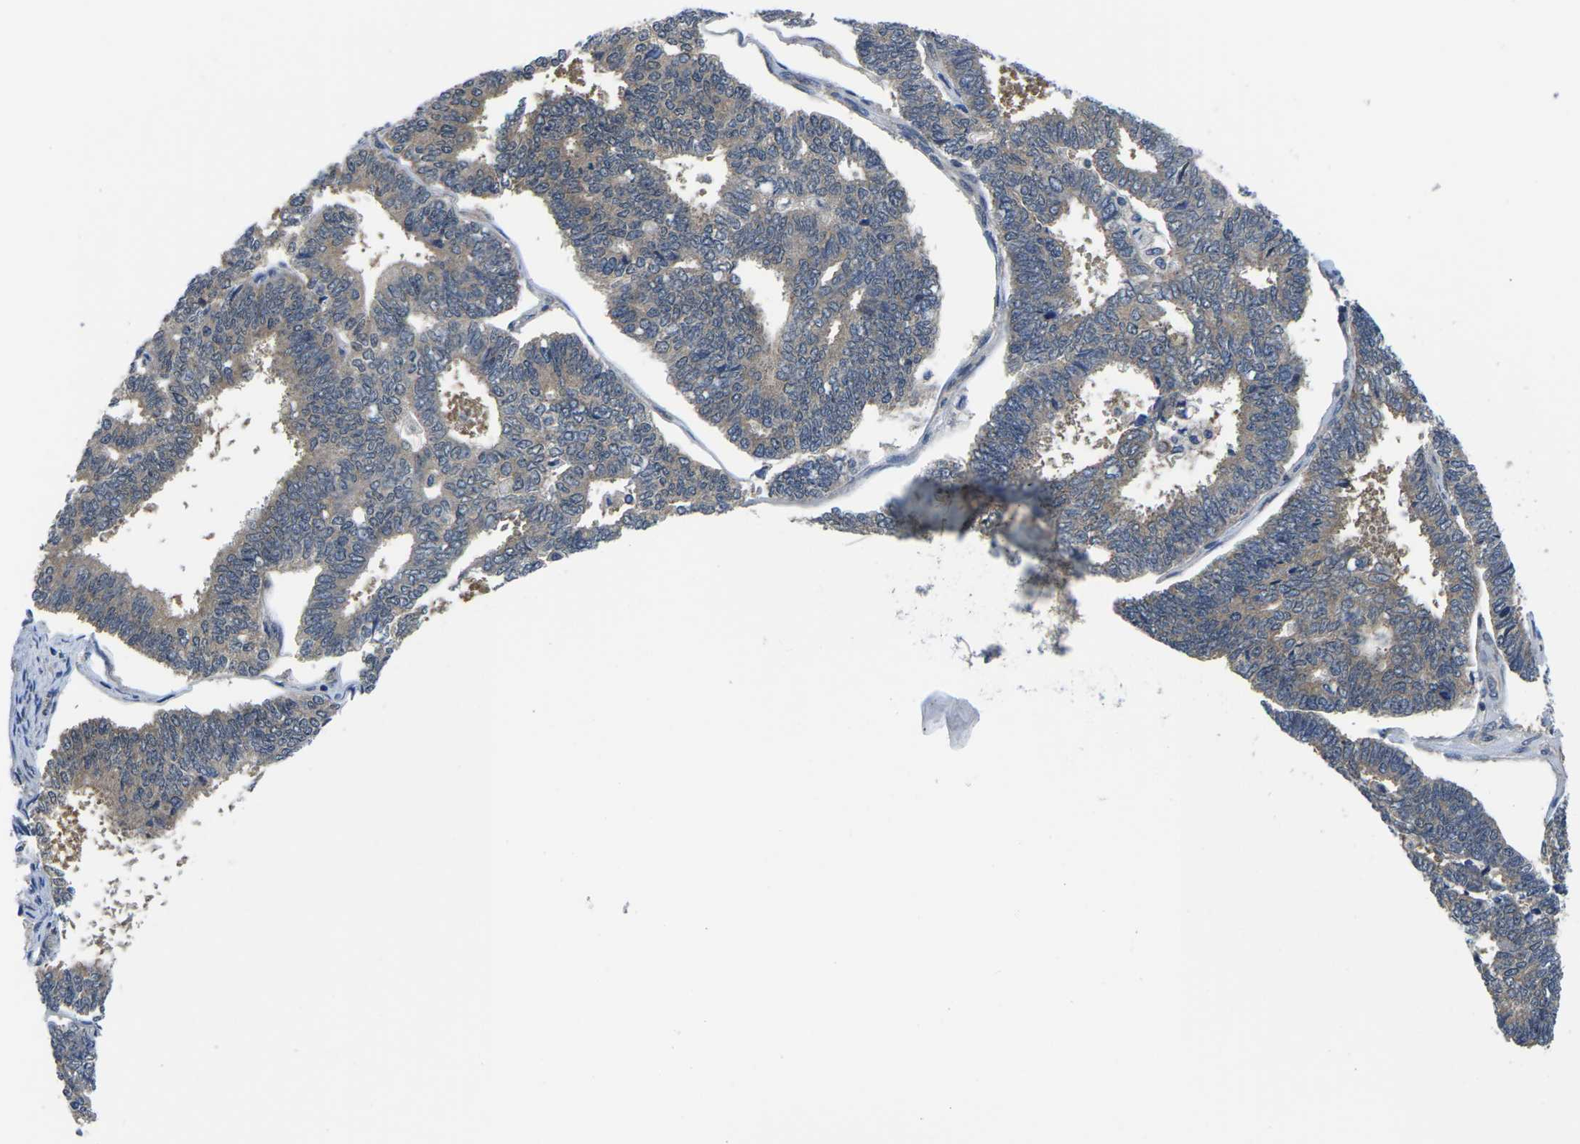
{"staining": {"intensity": "moderate", "quantity": ">75%", "location": "cytoplasmic/membranous"}, "tissue": "endometrial cancer", "cell_type": "Tumor cells", "image_type": "cancer", "snomed": [{"axis": "morphology", "description": "Adenocarcinoma, NOS"}, {"axis": "topography", "description": "Endometrium"}], "caption": "Tumor cells reveal moderate cytoplasmic/membranous positivity in approximately >75% of cells in endometrial cancer (adenocarcinoma). (DAB = brown stain, brightfield microscopy at high magnification).", "gene": "GSK3B", "patient": {"sex": "female", "age": 70}}